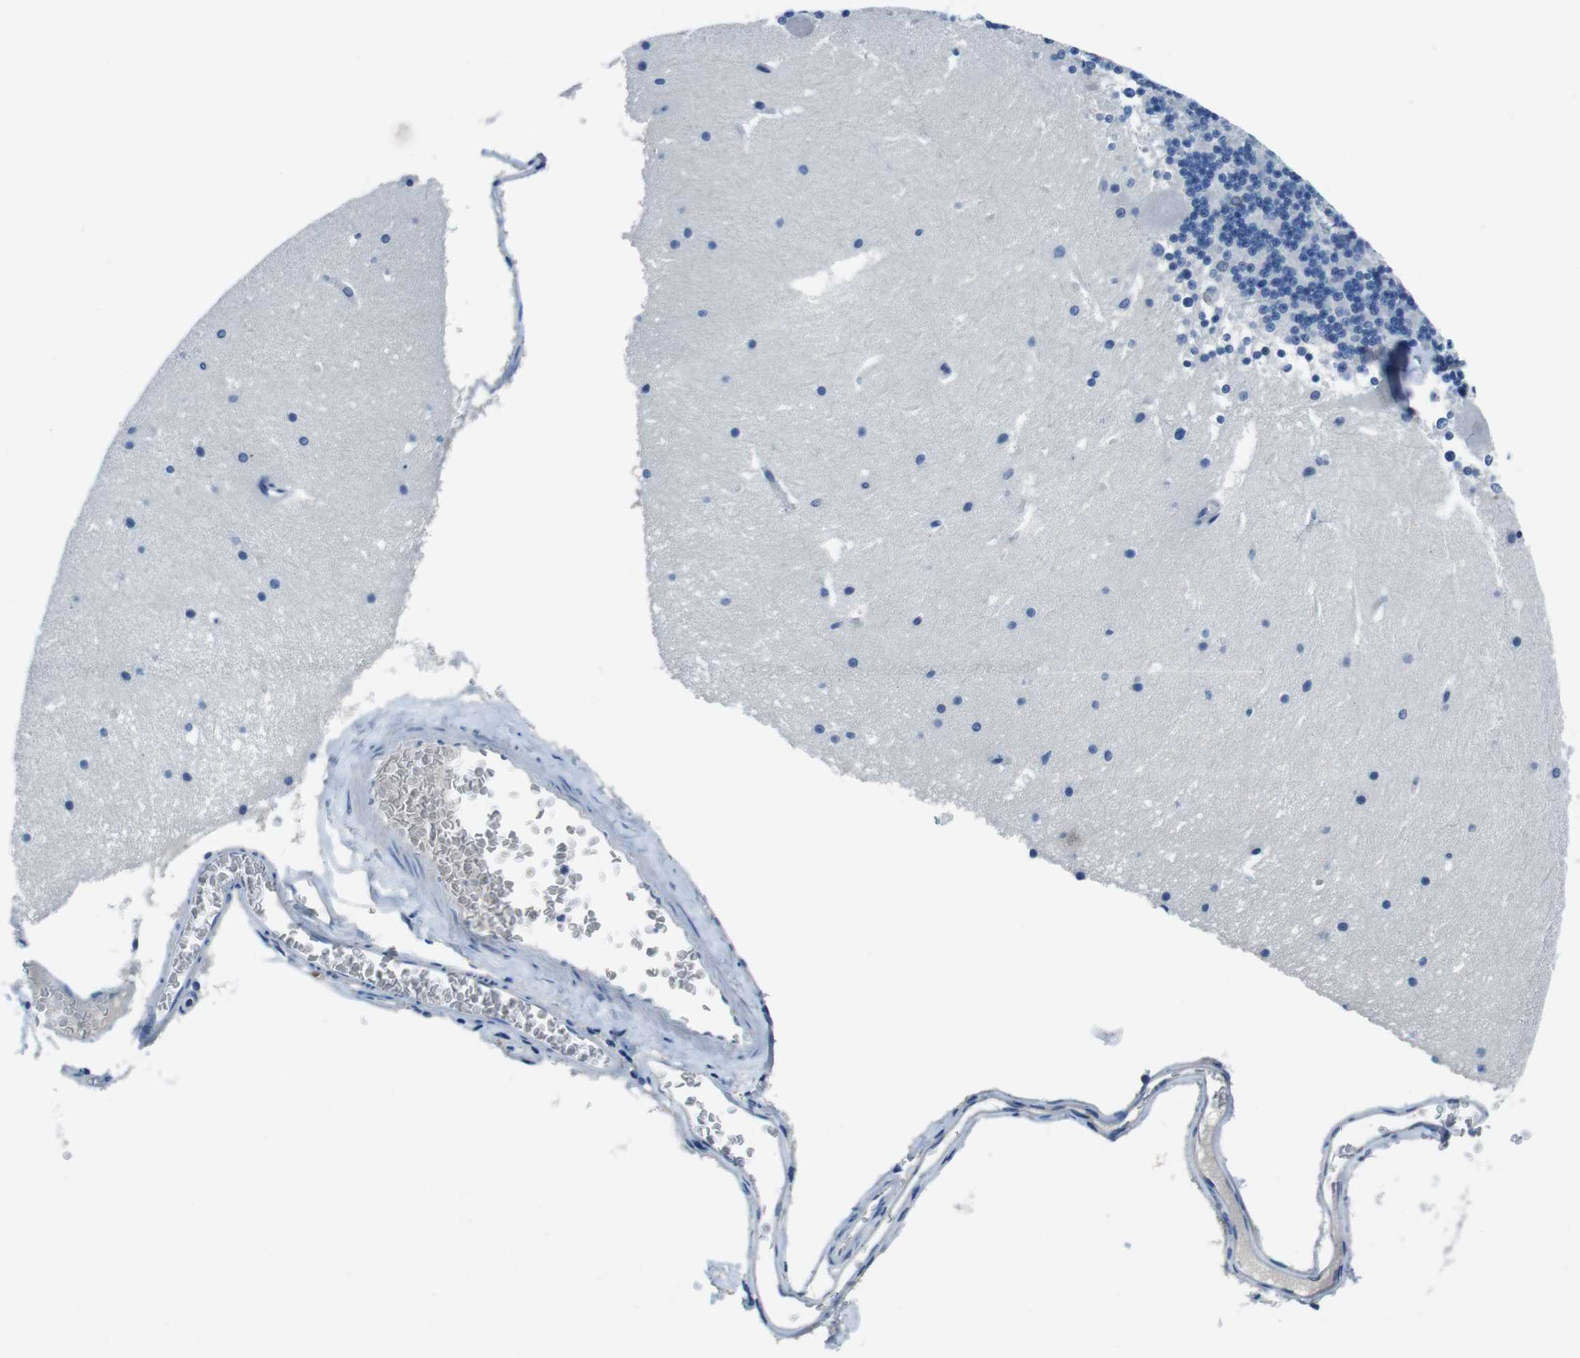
{"staining": {"intensity": "negative", "quantity": "none", "location": "none"}, "tissue": "cerebellum", "cell_type": "Cells in granular layer", "image_type": "normal", "snomed": [{"axis": "morphology", "description": "Normal tissue, NOS"}, {"axis": "topography", "description": "Cerebellum"}], "caption": "An image of human cerebellum is negative for staining in cells in granular layer. Brightfield microscopy of immunohistochemistry (IHC) stained with DAB (3,3'-diaminobenzidine) (brown) and hematoxylin (blue), captured at high magnification.", "gene": "TULP3", "patient": {"sex": "male", "age": 45}}